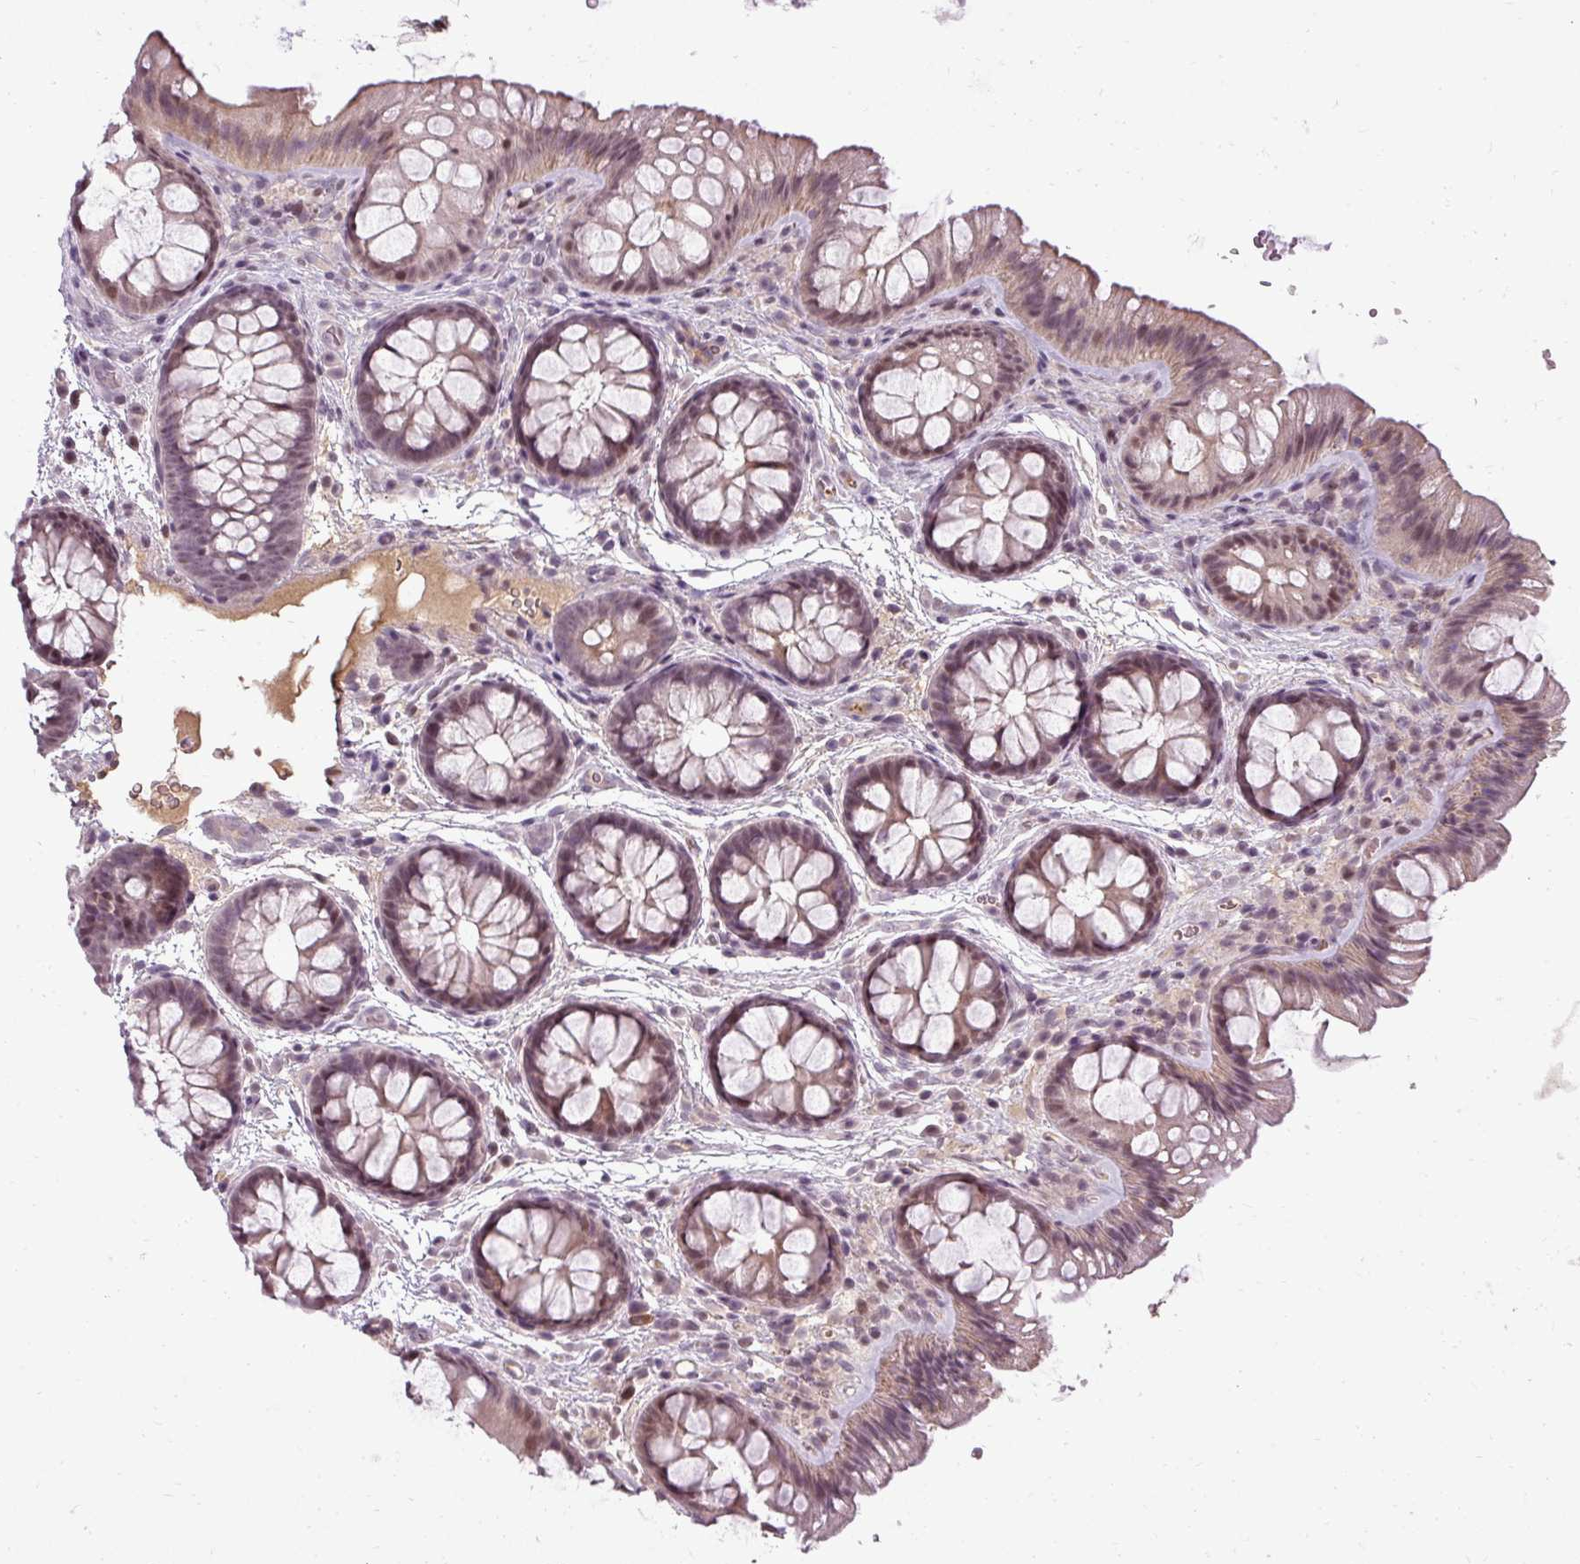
{"staining": {"intensity": "negative", "quantity": "none", "location": "none"}, "tissue": "colon", "cell_type": "Endothelial cells", "image_type": "normal", "snomed": [{"axis": "morphology", "description": "Normal tissue, NOS"}, {"axis": "topography", "description": "Colon"}], "caption": "The histopathology image shows no staining of endothelial cells in unremarkable colon.", "gene": "BCAS3", "patient": {"sex": "male", "age": 46}}